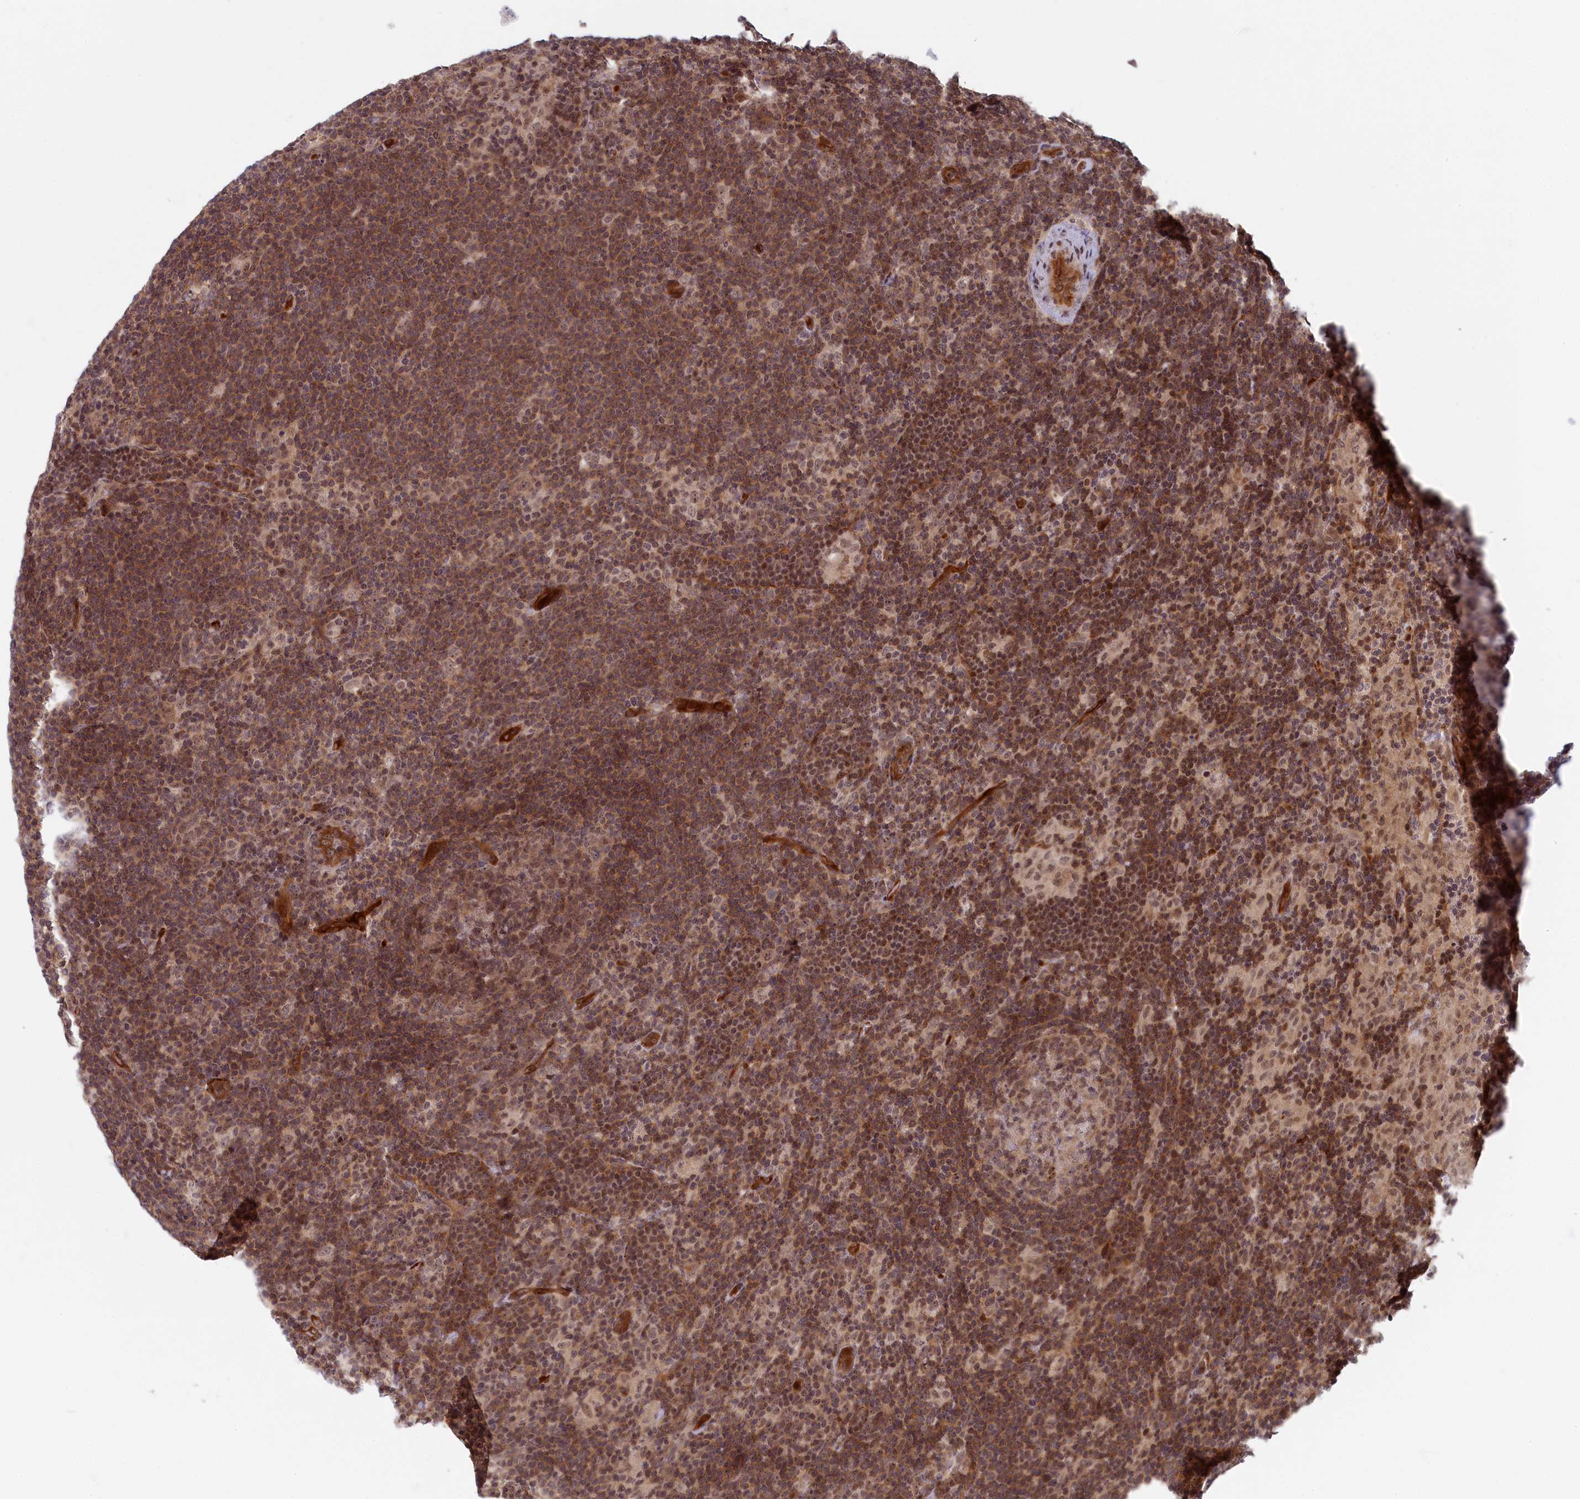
{"staining": {"intensity": "weak", "quantity": ">75%", "location": "nuclear"}, "tissue": "lymphoma", "cell_type": "Tumor cells", "image_type": "cancer", "snomed": [{"axis": "morphology", "description": "Hodgkin's disease, NOS"}, {"axis": "topography", "description": "Lymph node"}], "caption": "About >75% of tumor cells in Hodgkin's disease reveal weak nuclear protein expression as visualized by brown immunohistochemical staining.", "gene": "SNRK", "patient": {"sex": "female", "age": 57}}